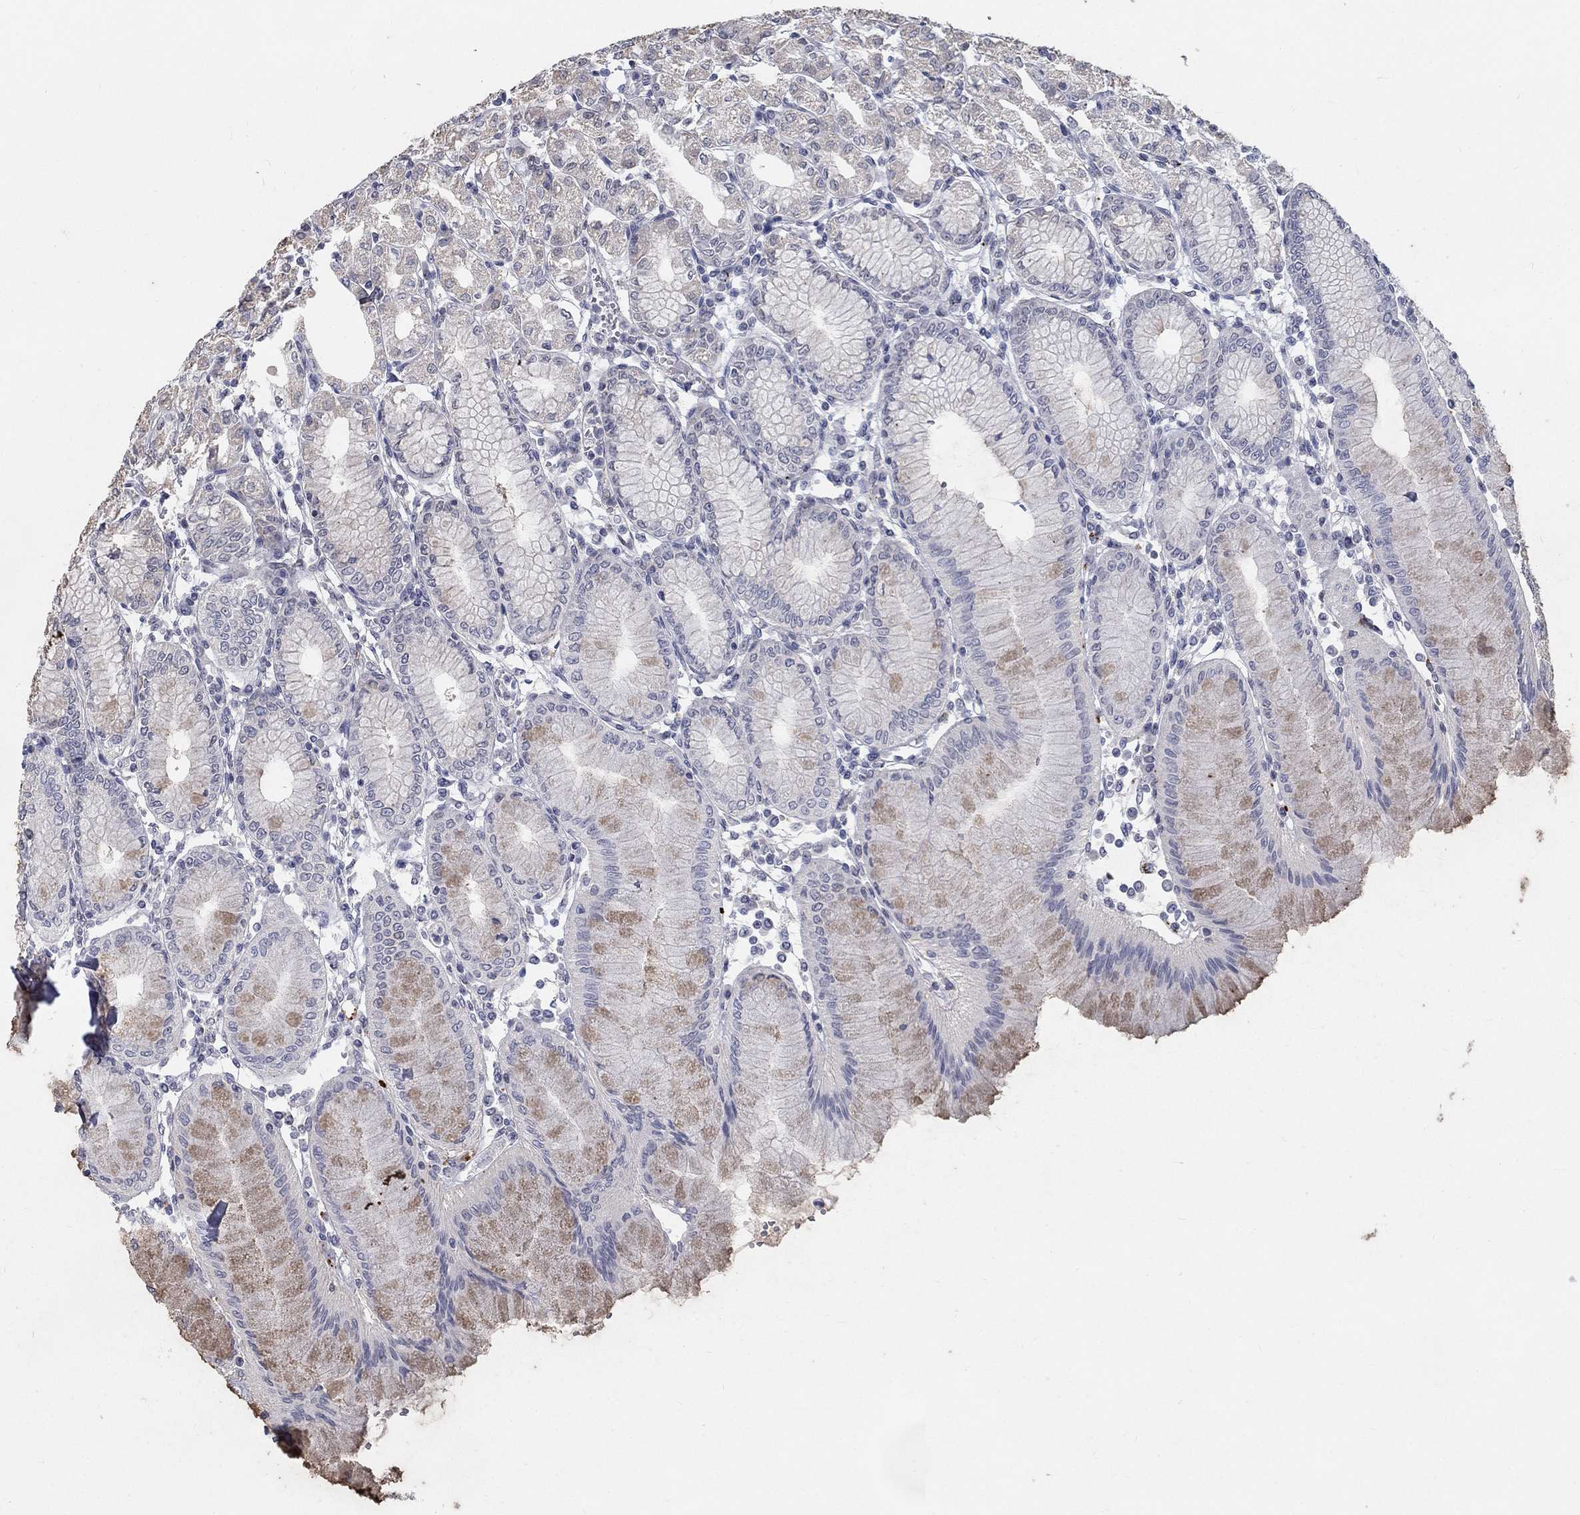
{"staining": {"intensity": "weak", "quantity": "25%-75%", "location": "cytoplasmic/membranous"}, "tissue": "stomach", "cell_type": "Glandular cells", "image_type": "normal", "snomed": [{"axis": "morphology", "description": "Normal tissue, NOS"}, {"axis": "topography", "description": "Skeletal muscle"}, {"axis": "topography", "description": "Stomach"}], "caption": "Immunohistochemistry of unremarkable human stomach reveals low levels of weak cytoplasmic/membranous staining in approximately 25%-75% of glandular cells.", "gene": "MTSS2", "patient": {"sex": "female", "age": 57}}